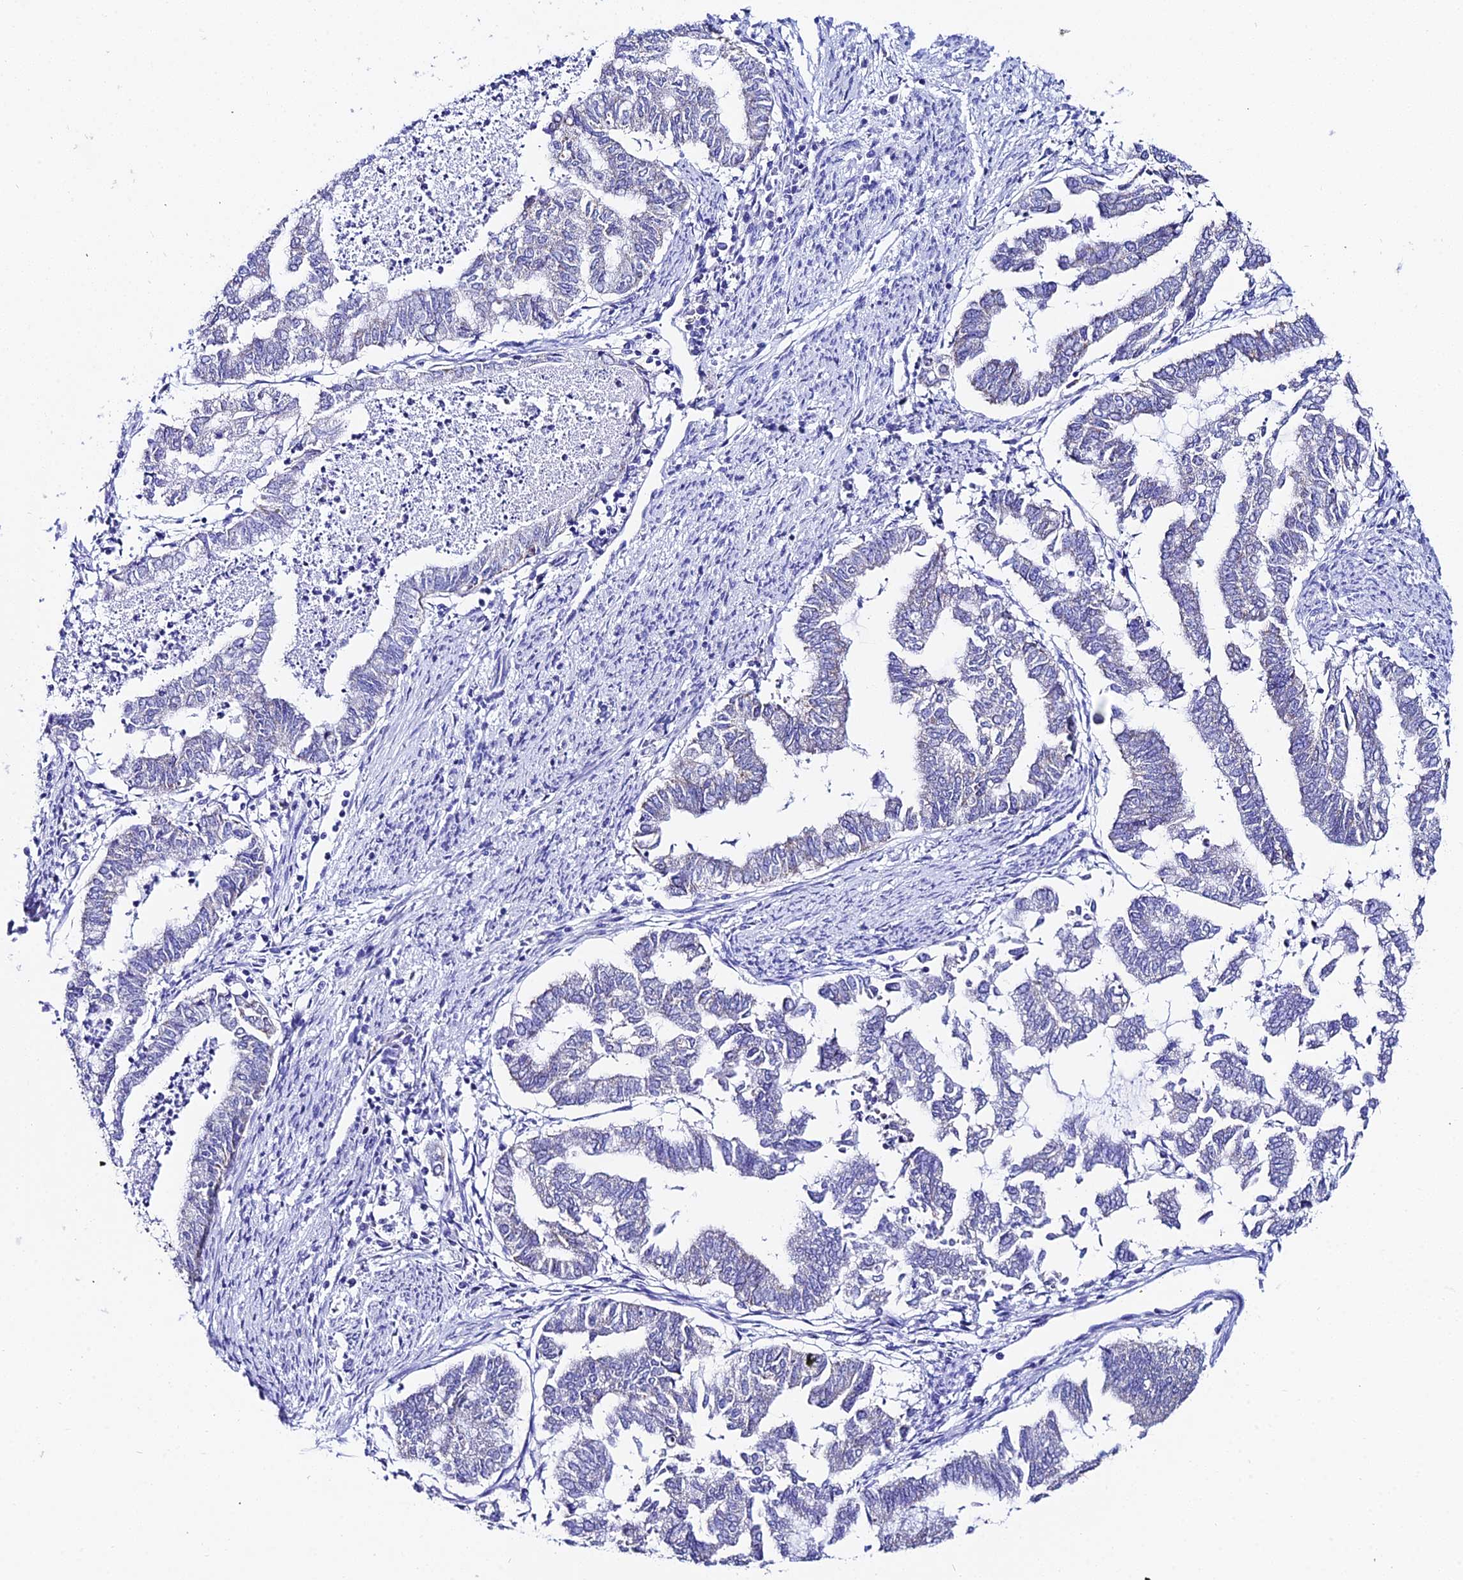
{"staining": {"intensity": "negative", "quantity": "none", "location": "none"}, "tissue": "endometrial cancer", "cell_type": "Tumor cells", "image_type": "cancer", "snomed": [{"axis": "morphology", "description": "Adenocarcinoma, NOS"}, {"axis": "topography", "description": "Endometrium"}], "caption": "Immunohistochemical staining of adenocarcinoma (endometrial) demonstrates no significant expression in tumor cells.", "gene": "CEP41", "patient": {"sex": "female", "age": 79}}